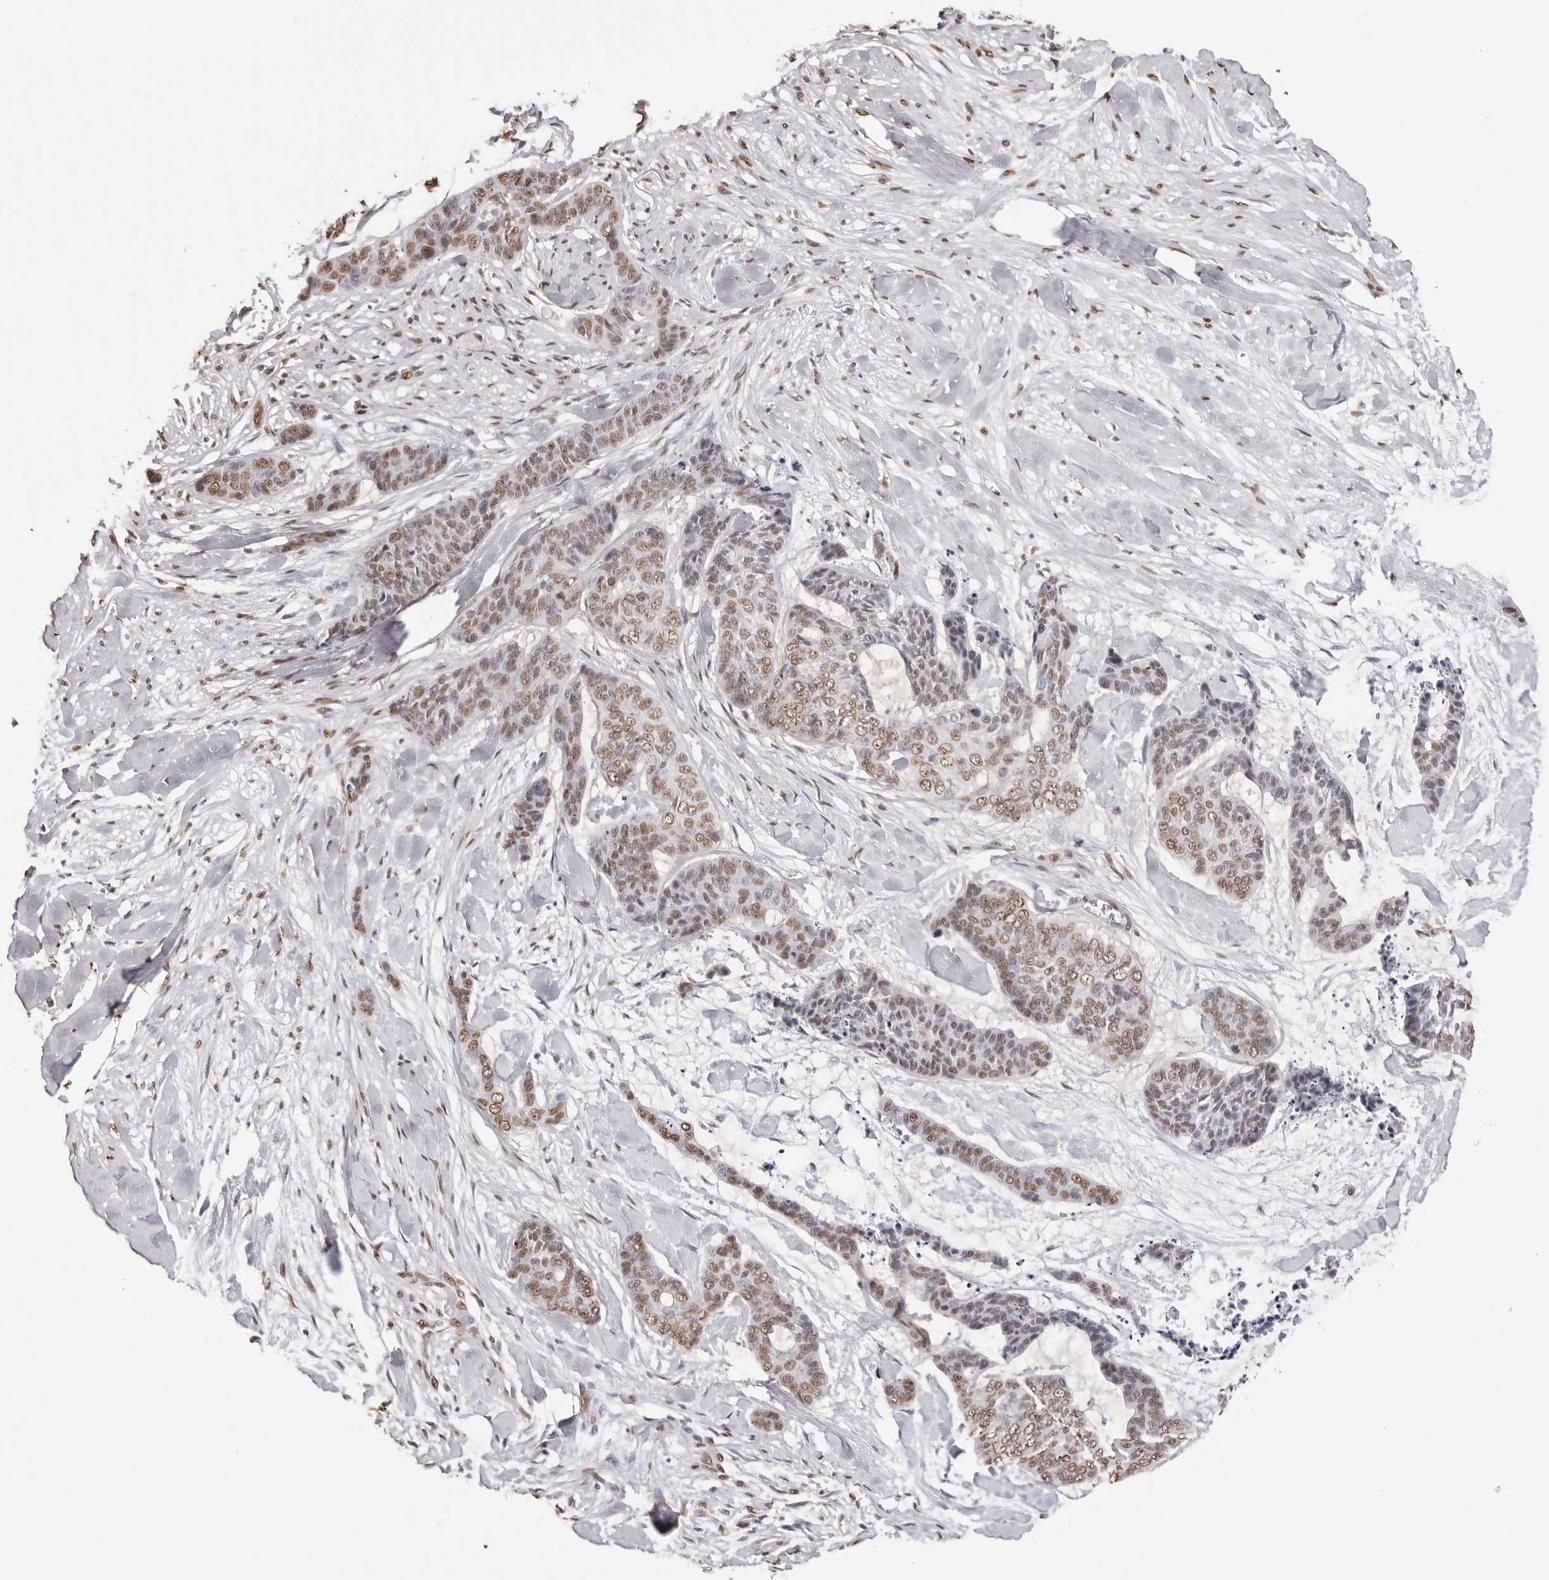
{"staining": {"intensity": "moderate", "quantity": ">75%", "location": "nuclear"}, "tissue": "skin cancer", "cell_type": "Tumor cells", "image_type": "cancer", "snomed": [{"axis": "morphology", "description": "Basal cell carcinoma"}, {"axis": "topography", "description": "Skin"}], "caption": "Basal cell carcinoma (skin) stained with DAB IHC exhibits medium levels of moderate nuclear expression in approximately >75% of tumor cells.", "gene": "OLIG3", "patient": {"sex": "female", "age": 64}}